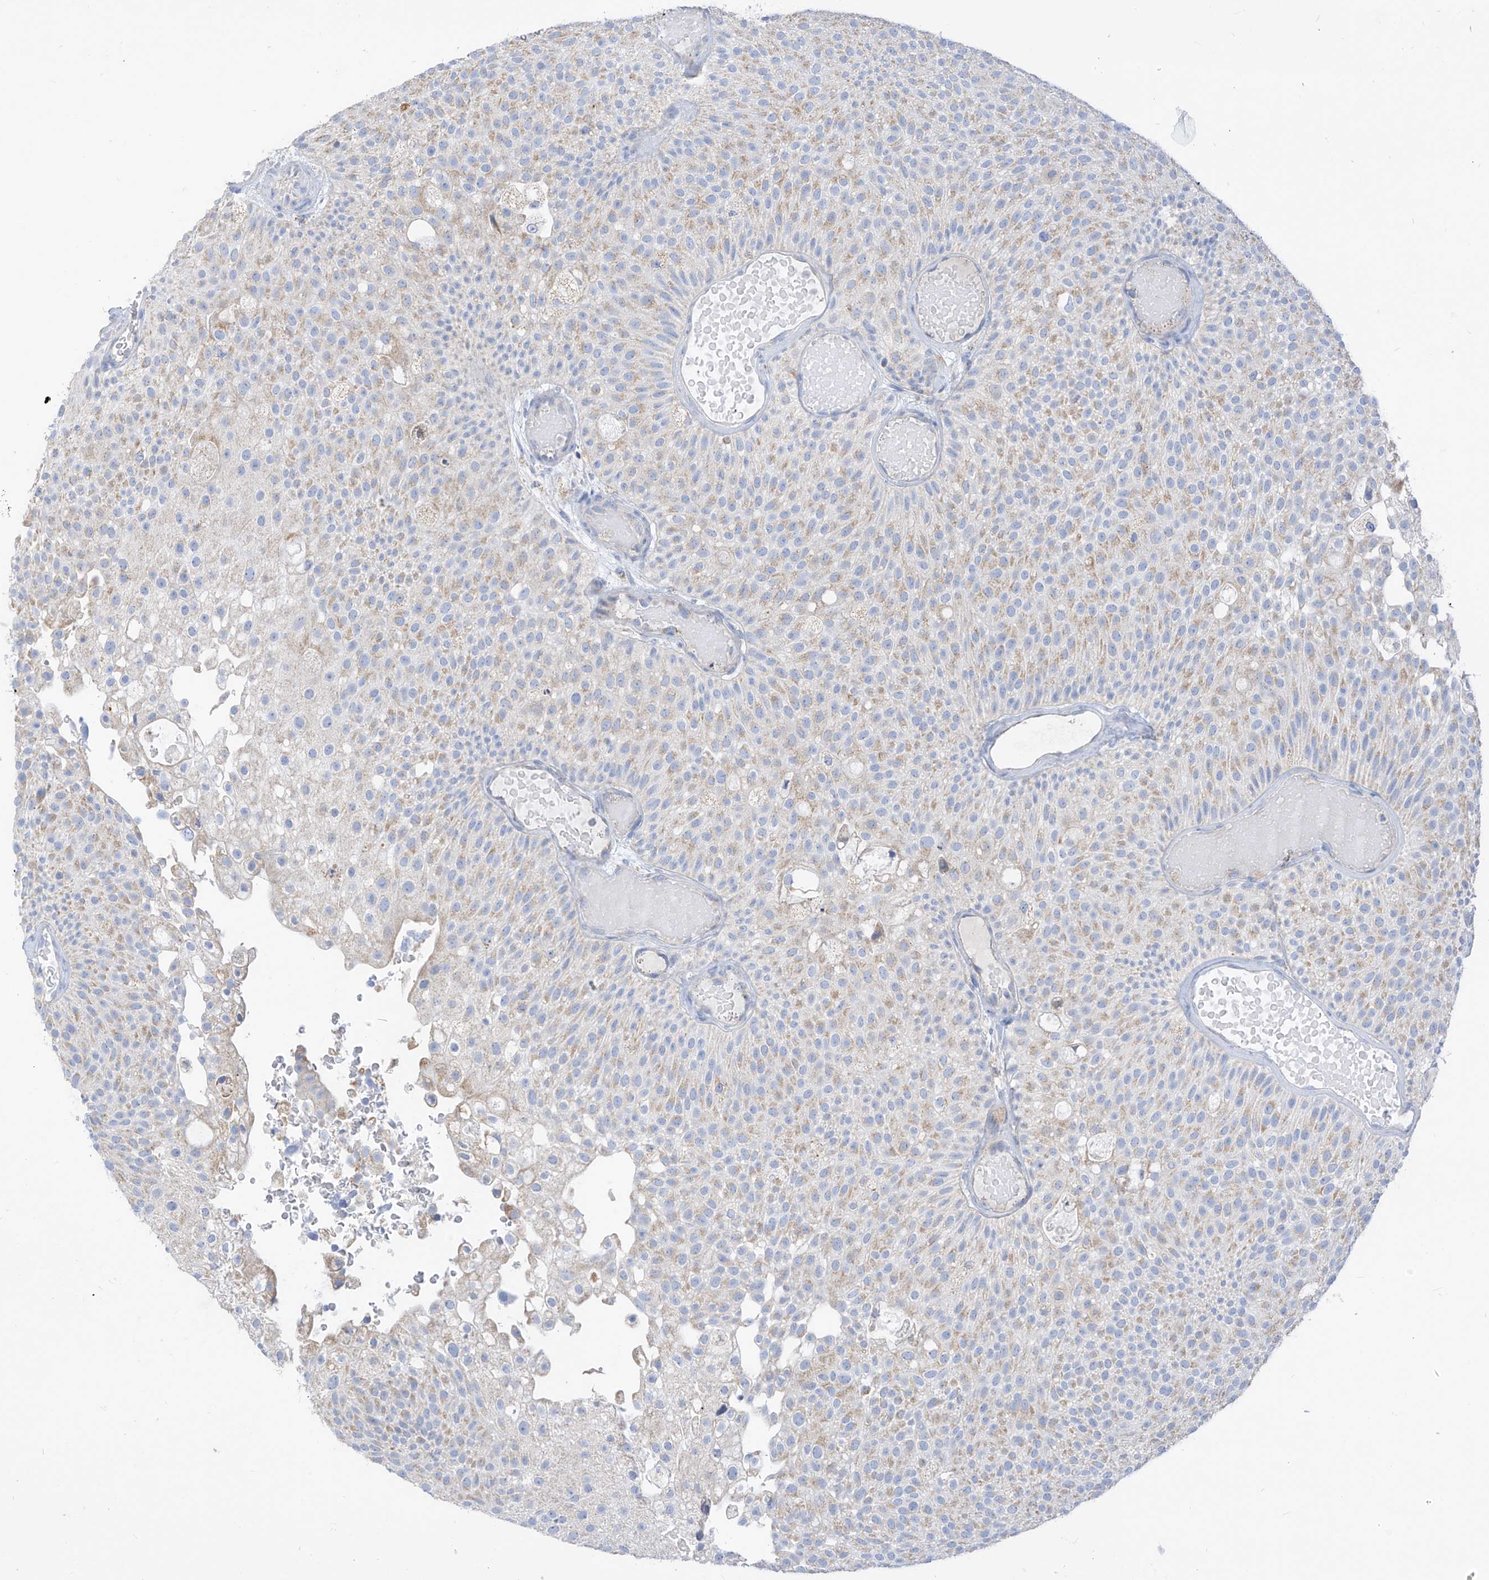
{"staining": {"intensity": "negative", "quantity": "none", "location": "none"}, "tissue": "urothelial cancer", "cell_type": "Tumor cells", "image_type": "cancer", "snomed": [{"axis": "morphology", "description": "Urothelial carcinoma, Low grade"}, {"axis": "topography", "description": "Urinary bladder"}], "caption": "DAB (3,3'-diaminobenzidine) immunohistochemical staining of urothelial carcinoma (low-grade) exhibits no significant positivity in tumor cells.", "gene": "ZNF404", "patient": {"sex": "male", "age": 78}}